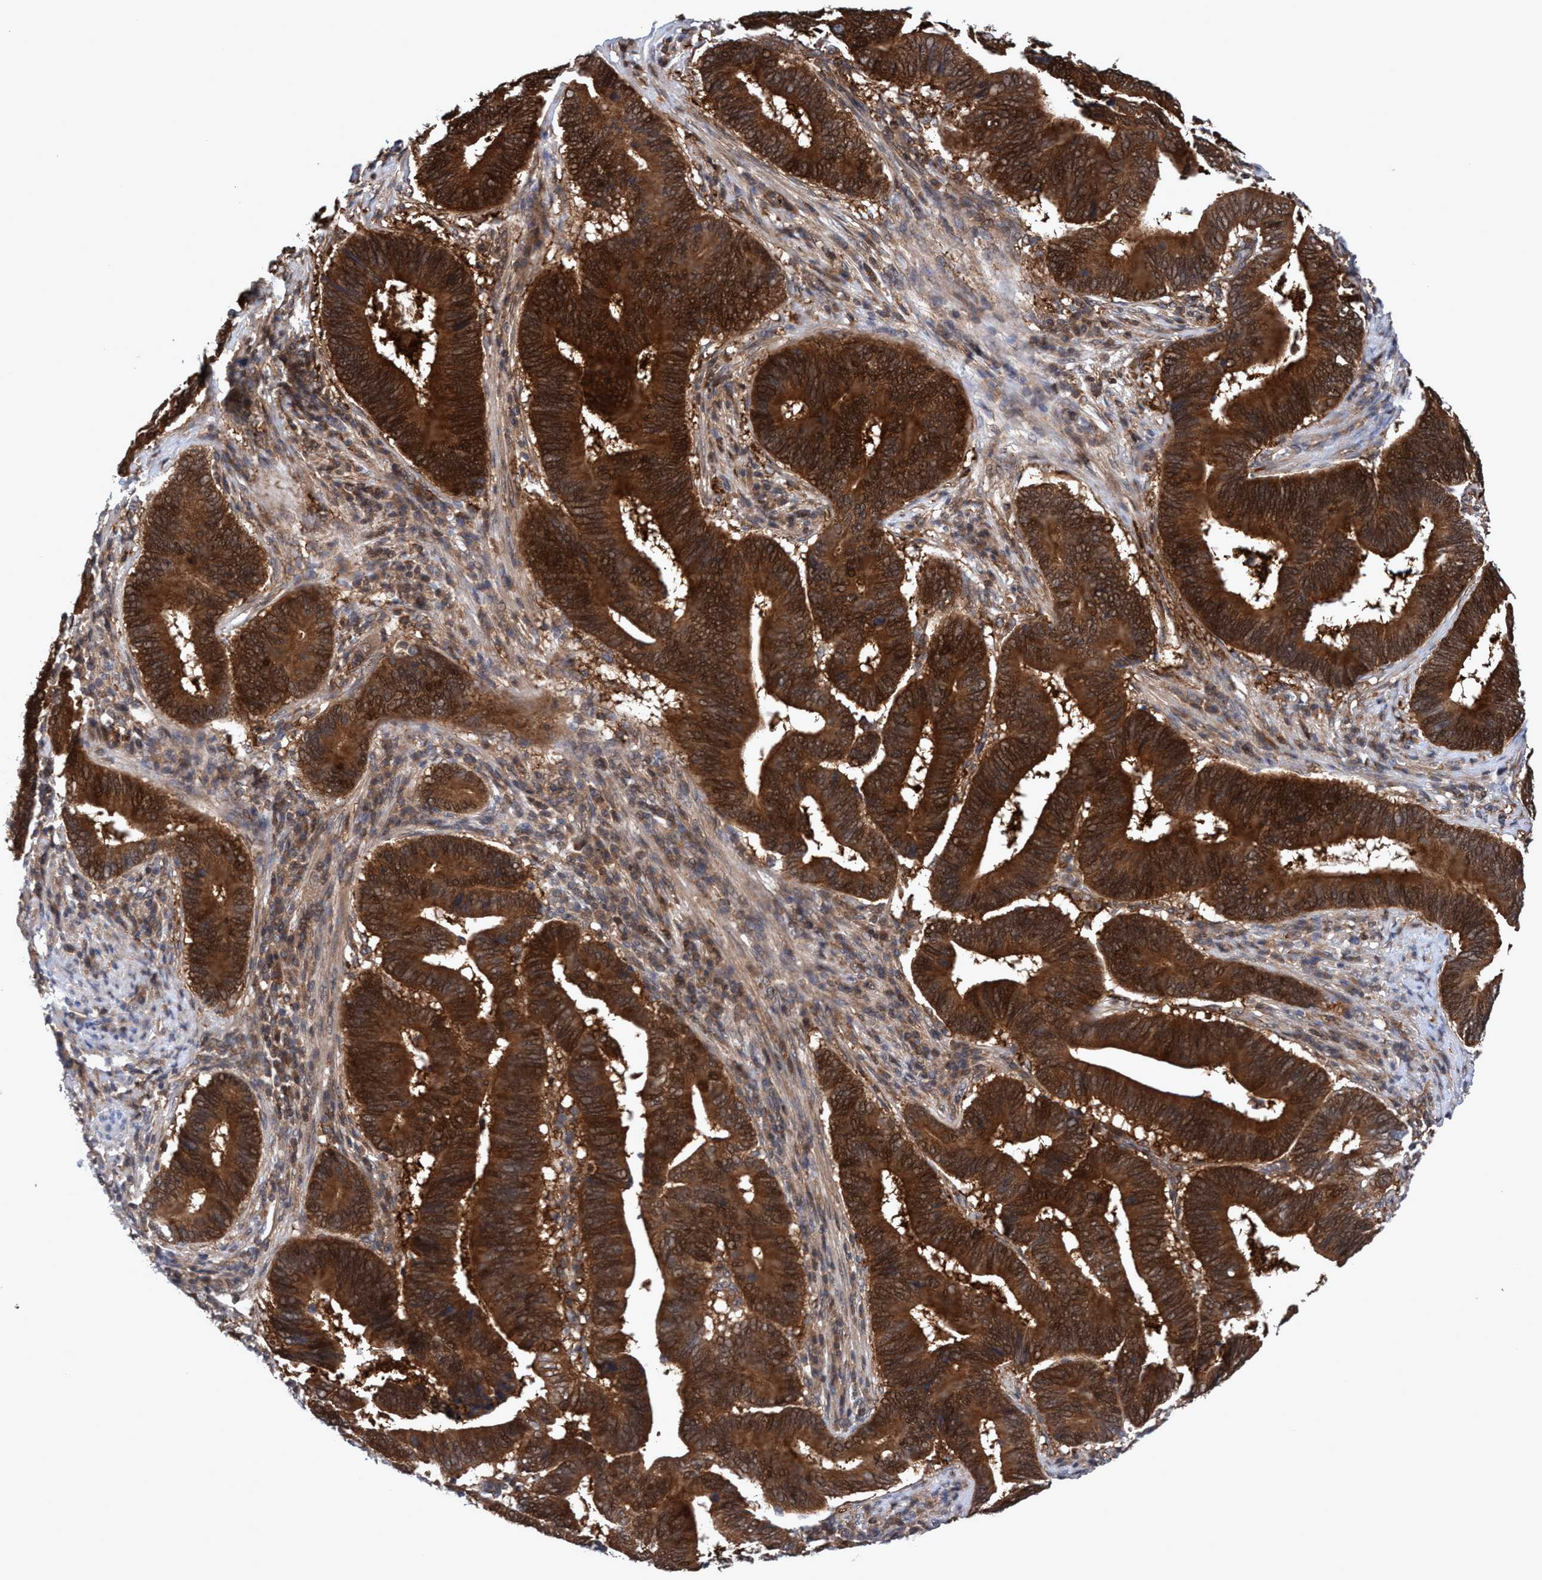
{"staining": {"intensity": "strong", "quantity": ">75%", "location": "cytoplasmic/membranous"}, "tissue": "pancreatic cancer", "cell_type": "Tumor cells", "image_type": "cancer", "snomed": [{"axis": "morphology", "description": "Adenocarcinoma, NOS"}, {"axis": "topography", "description": "Pancreas"}], "caption": "Strong cytoplasmic/membranous expression for a protein is seen in about >75% of tumor cells of pancreatic adenocarcinoma using IHC.", "gene": "GLOD4", "patient": {"sex": "female", "age": 70}}